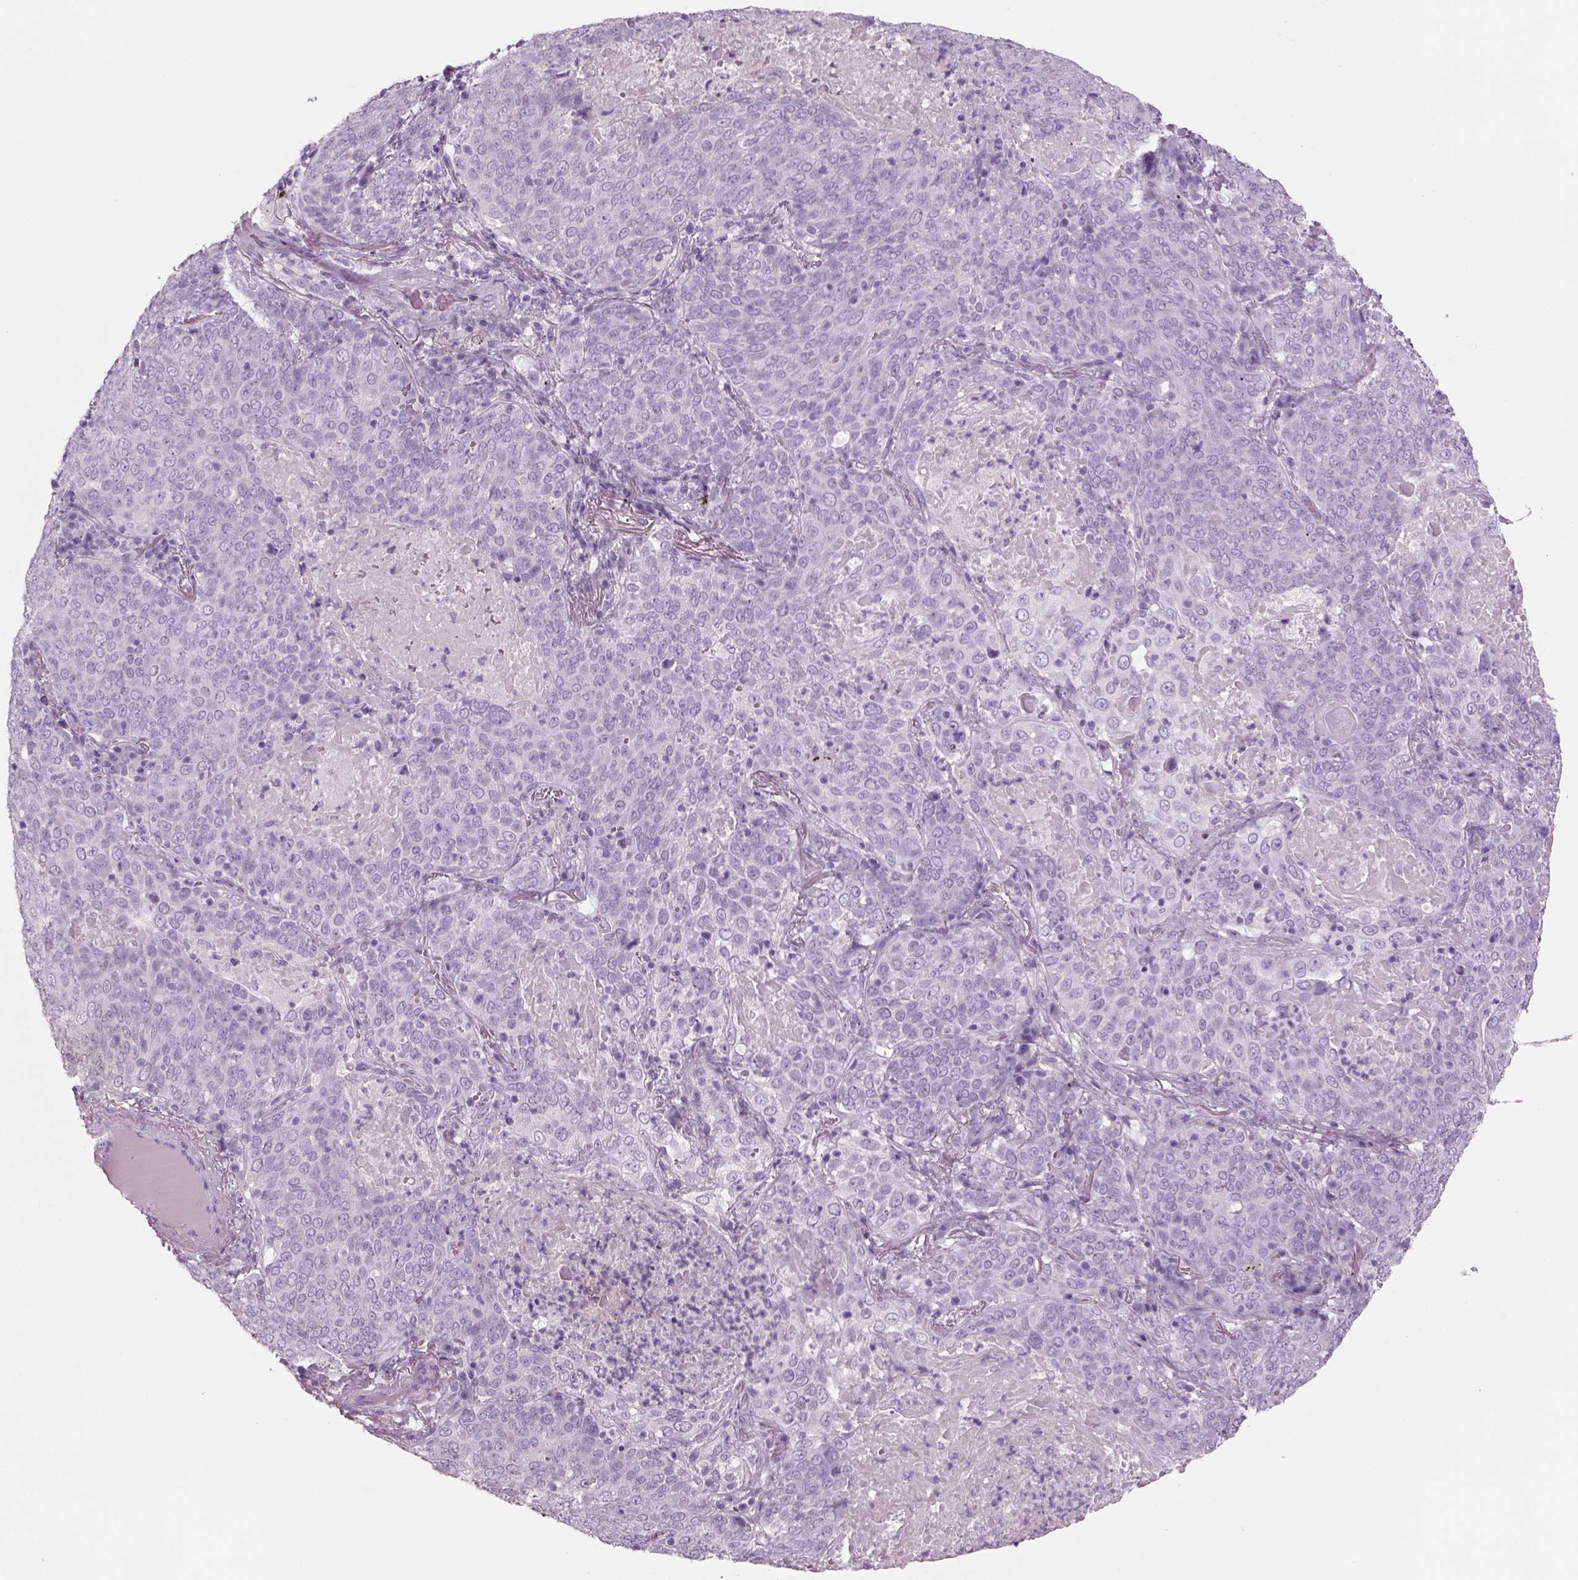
{"staining": {"intensity": "negative", "quantity": "none", "location": "none"}, "tissue": "lung cancer", "cell_type": "Tumor cells", "image_type": "cancer", "snomed": [{"axis": "morphology", "description": "Squamous cell carcinoma, NOS"}, {"axis": "topography", "description": "Lung"}], "caption": "Immunohistochemical staining of squamous cell carcinoma (lung) demonstrates no significant staining in tumor cells.", "gene": "RHO", "patient": {"sex": "male", "age": 82}}